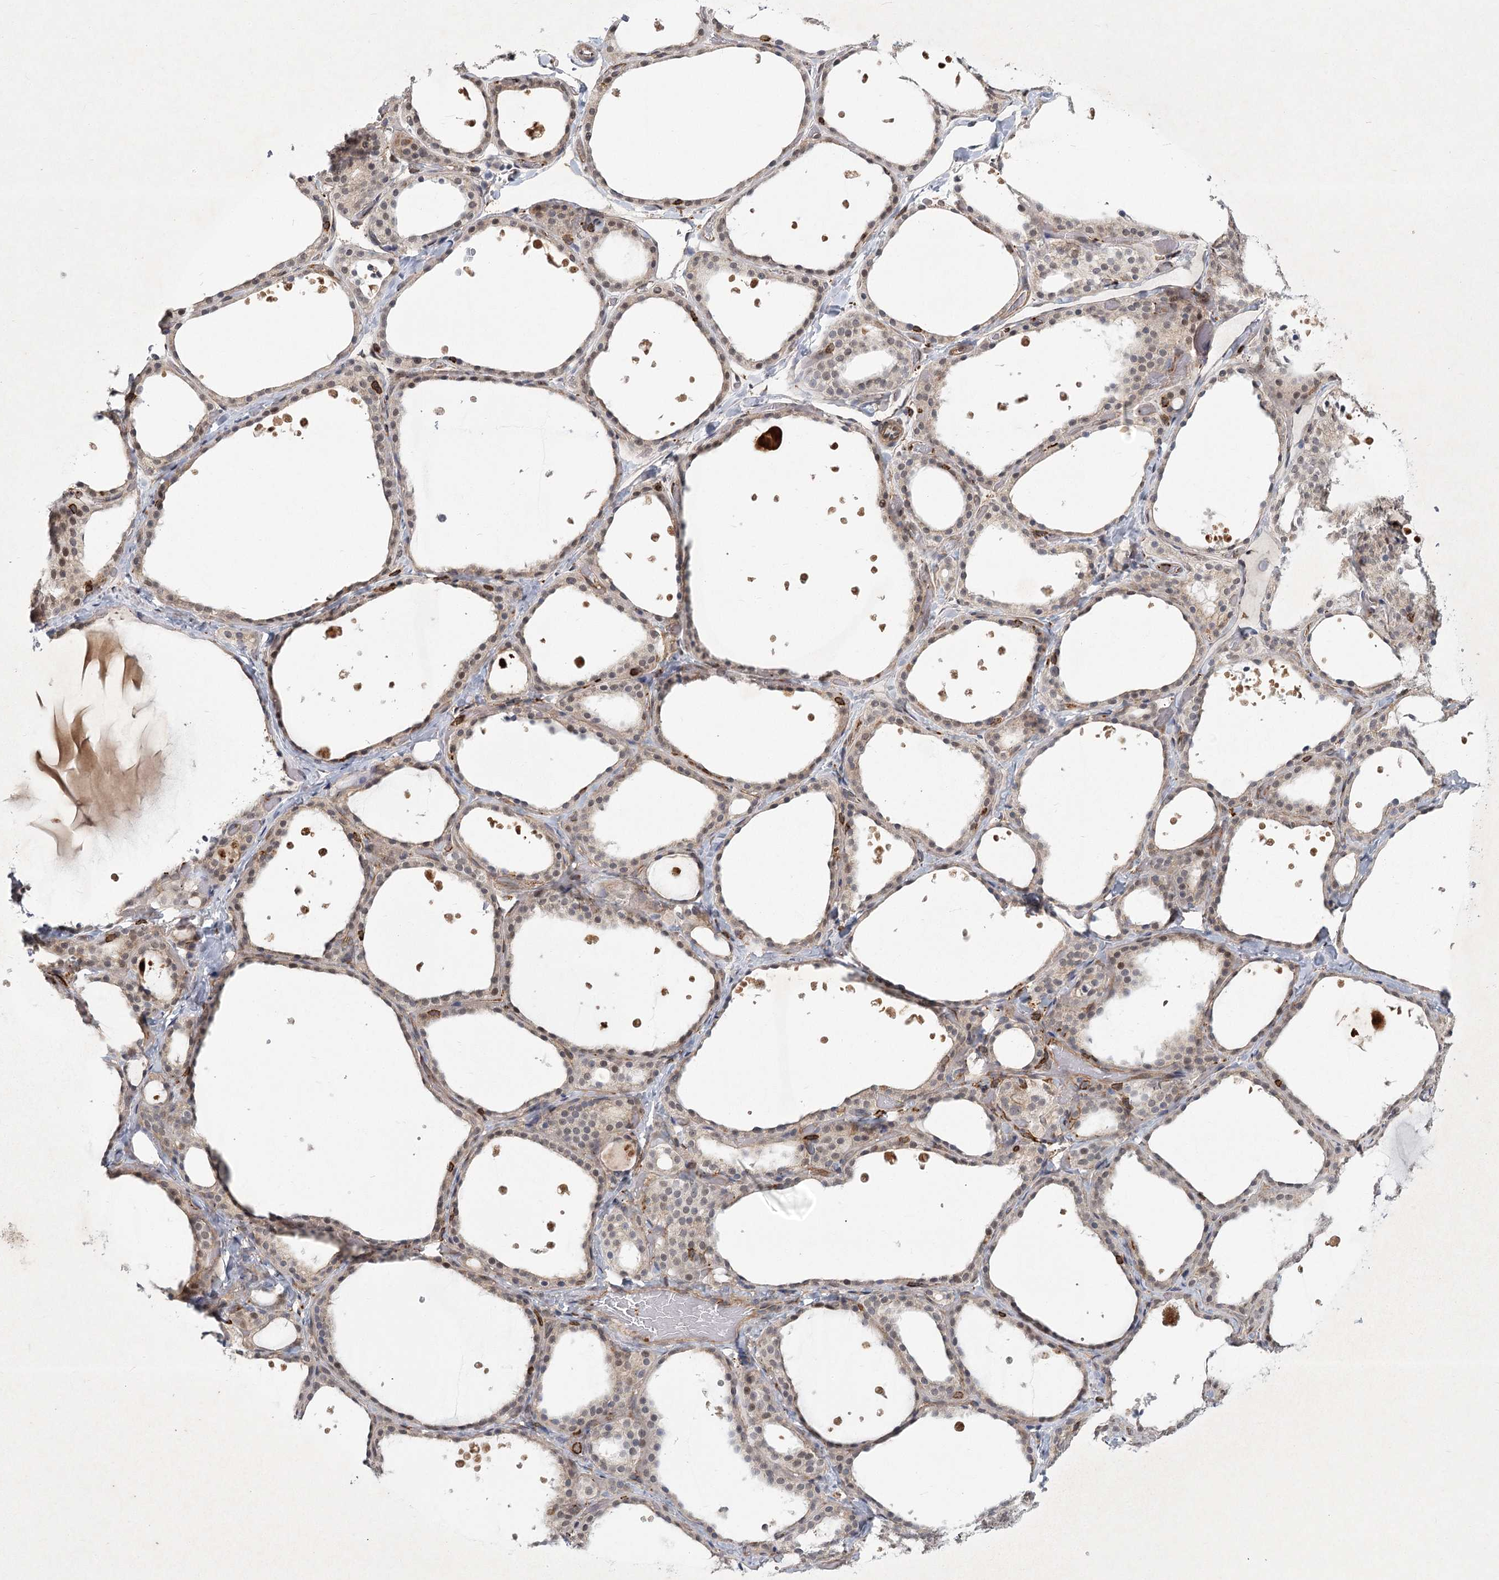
{"staining": {"intensity": "negative", "quantity": "none", "location": "none"}, "tissue": "thyroid gland", "cell_type": "Glandular cells", "image_type": "normal", "snomed": [{"axis": "morphology", "description": "Normal tissue, NOS"}, {"axis": "topography", "description": "Thyroid gland"}], "caption": "Thyroid gland was stained to show a protein in brown. There is no significant staining in glandular cells. (DAB immunohistochemistry with hematoxylin counter stain).", "gene": "MEPE", "patient": {"sex": "female", "age": 44}}